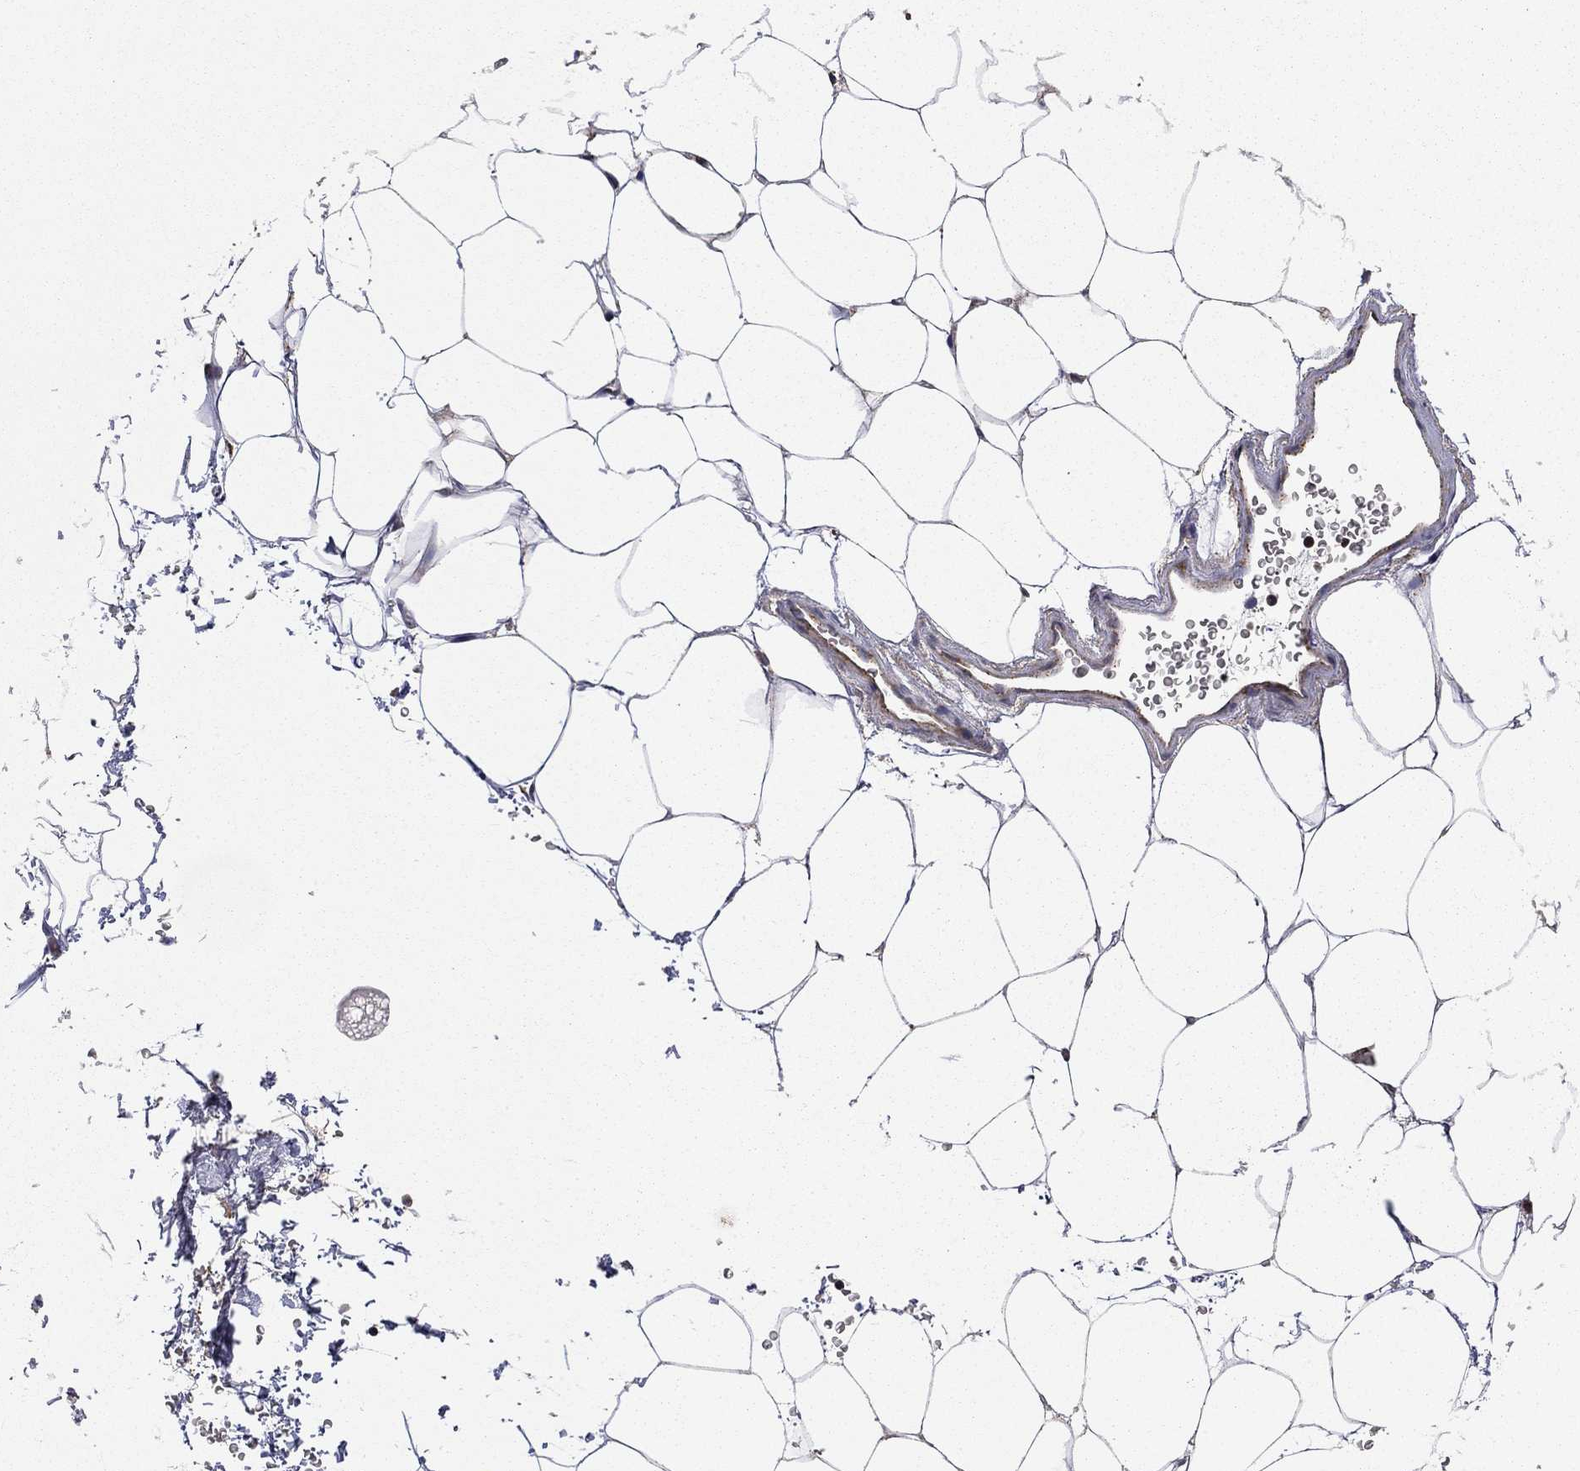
{"staining": {"intensity": "negative", "quantity": "none", "location": "none"}, "tissue": "adipose tissue", "cell_type": "Adipocytes", "image_type": "normal", "snomed": [{"axis": "morphology", "description": "Normal tissue, NOS"}, {"axis": "topography", "description": "Soft tissue"}, {"axis": "topography", "description": "Adipose tissue"}, {"axis": "topography", "description": "Vascular tissue"}, {"axis": "topography", "description": "Peripheral nerve tissue"}], "caption": "High power microscopy histopathology image of an immunohistochemistry image of unremarkable adipose tissue, revealing no significant positivity in adipocytes.", "gene": "IDS", "patient": {"sex": "male", "age": 68}}